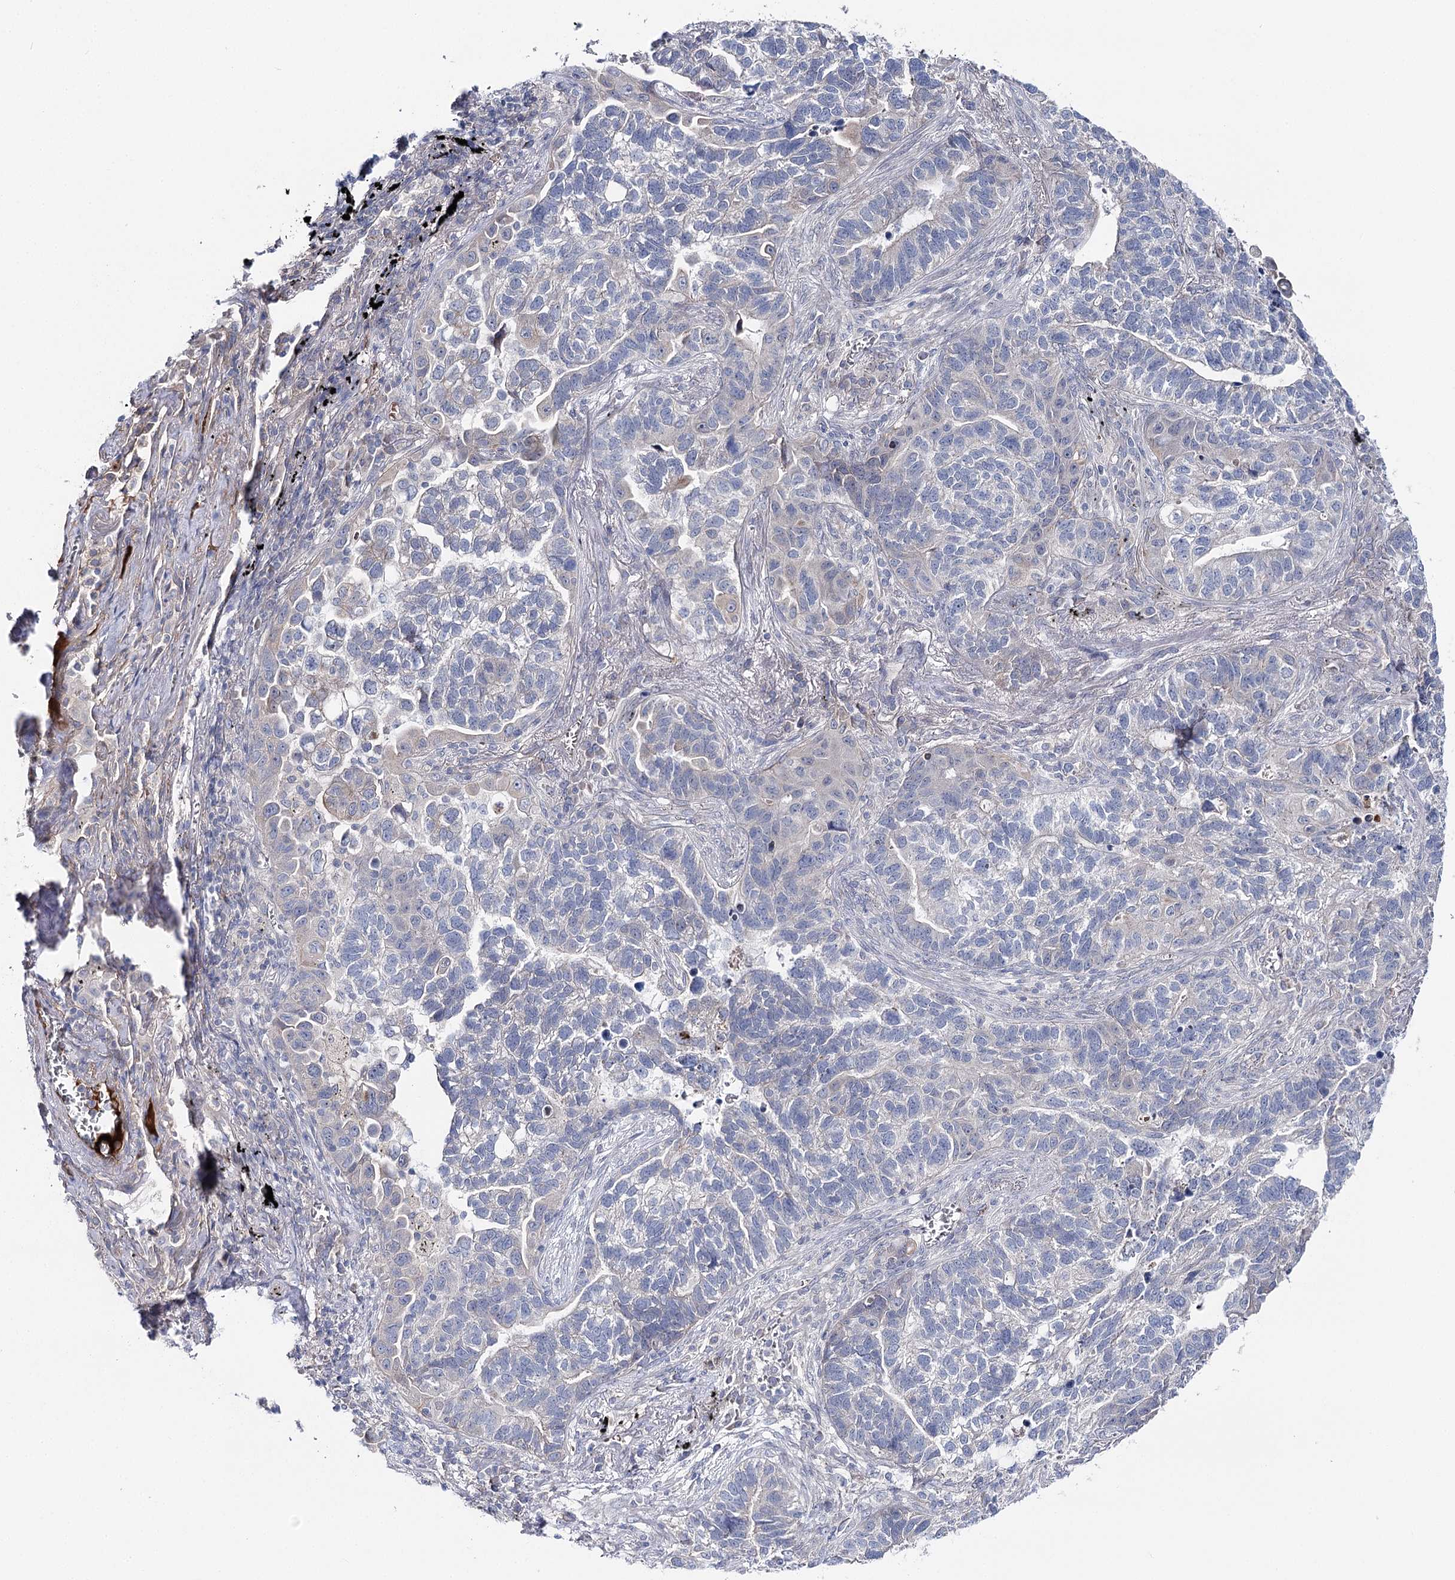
{"staining": {"intensity": "negative", "quantity": "none", "location": "none"}, "tissue": "lung cancer", "cell_type": "Tumor cells", "image_type": "cancer", "snomed": [{"axis": "morphology", "description": "Adenocarcinoma, NOS"}, {"axis": "topography", "description": "Lung"}], "caption": "Lung cancer (adenocarcinoma) was stained to show a protein in brown. There is no significant positivity in tumor cells.", "gene": "LRRC14B", "patient": {"sex": "male", "age": 67}}